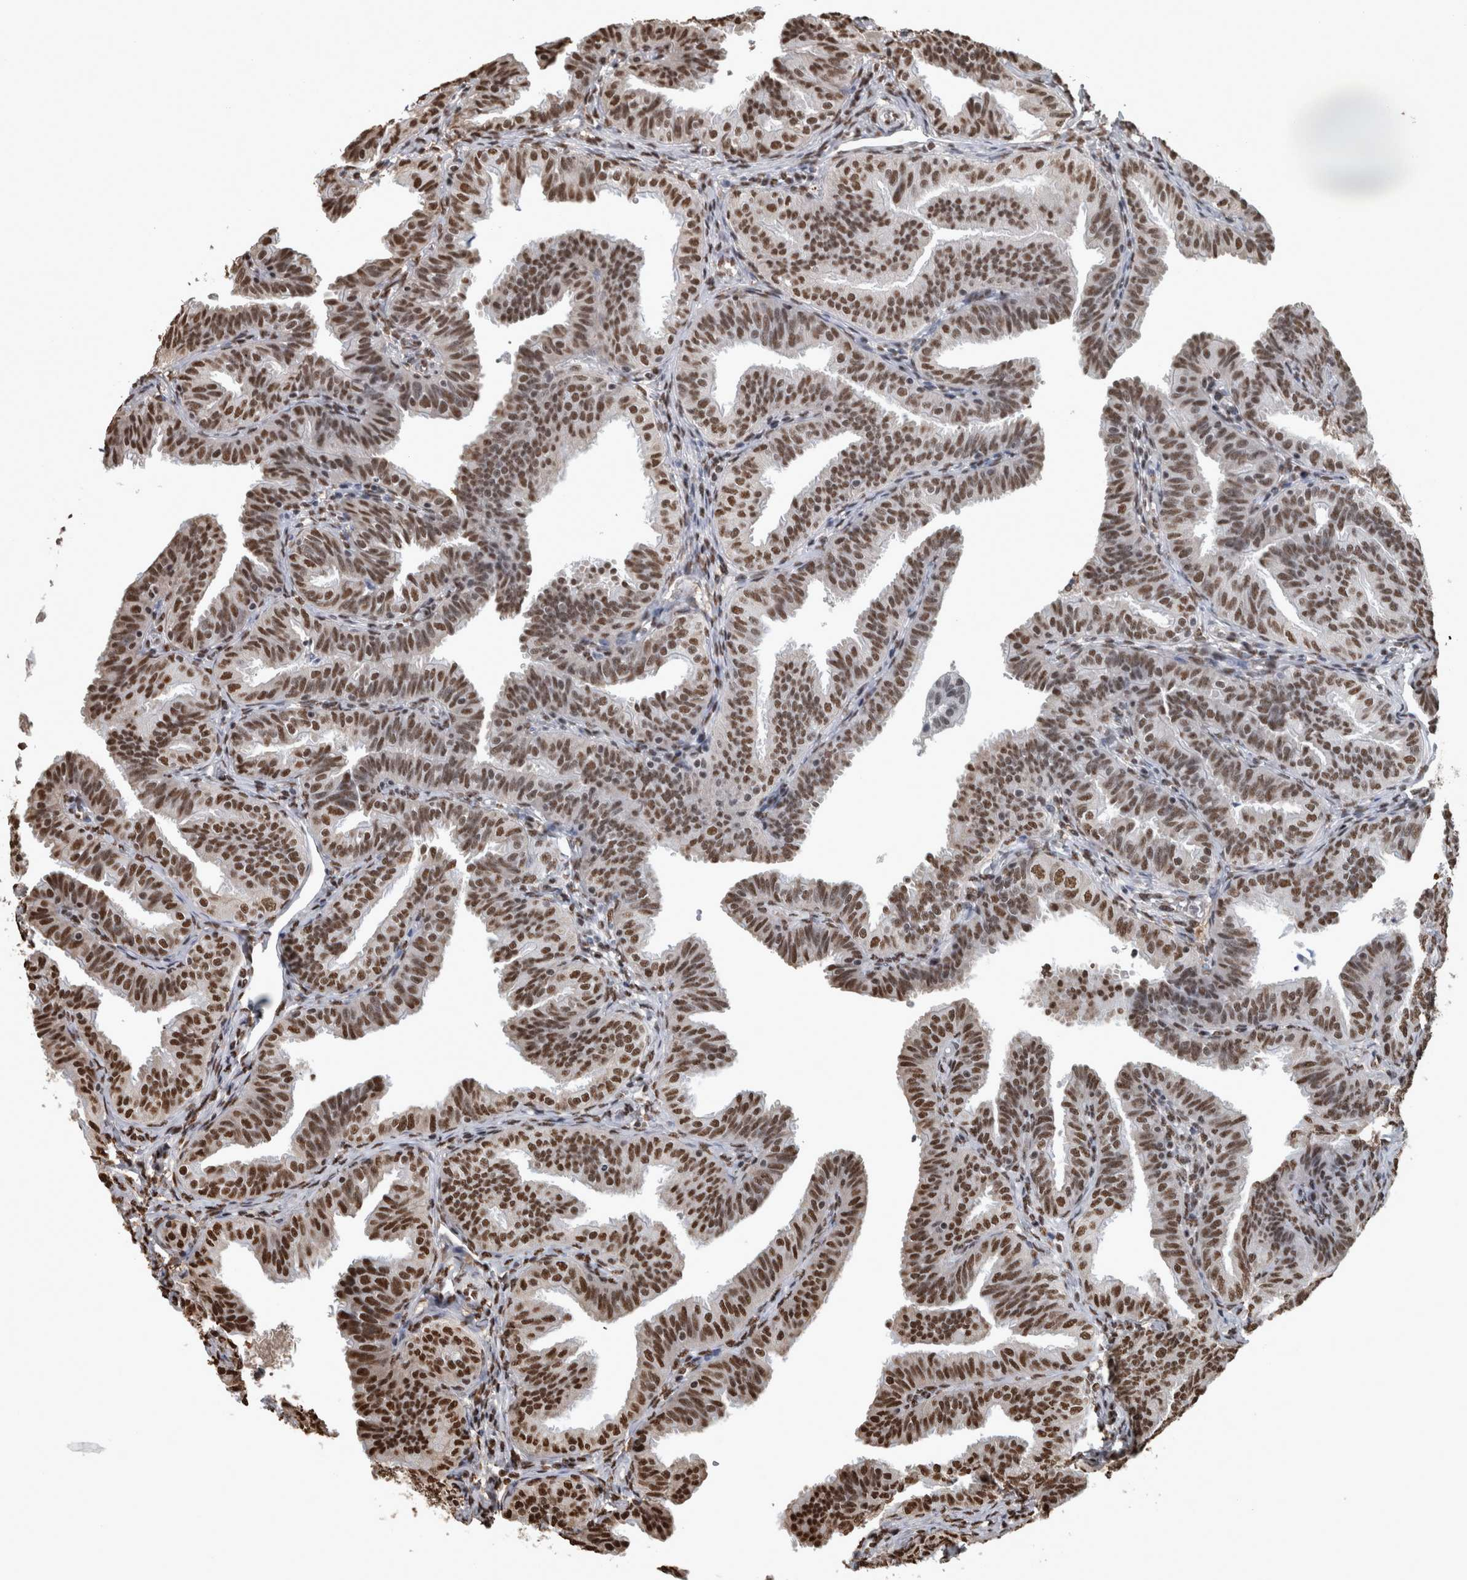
{"staining": {"intensity": "moderate", "quantity": ">75%", "location": "nuclear"}, "tissue": "fallopian tube", "cell_type": "Glandular cells", "image_type": "normal", "snomed": [{"axis": "morphology", "description": "Normal tissue, NOS"}, {"axis": "topography", "description": "Fallopian tube"}], "caption": "A brown stain shows moderate nuclear expression of a protein in glandular cells of unremarkable human fallopian tube.", "gene": "TGS1", "patient": {"sex": "female", "age": 35}}